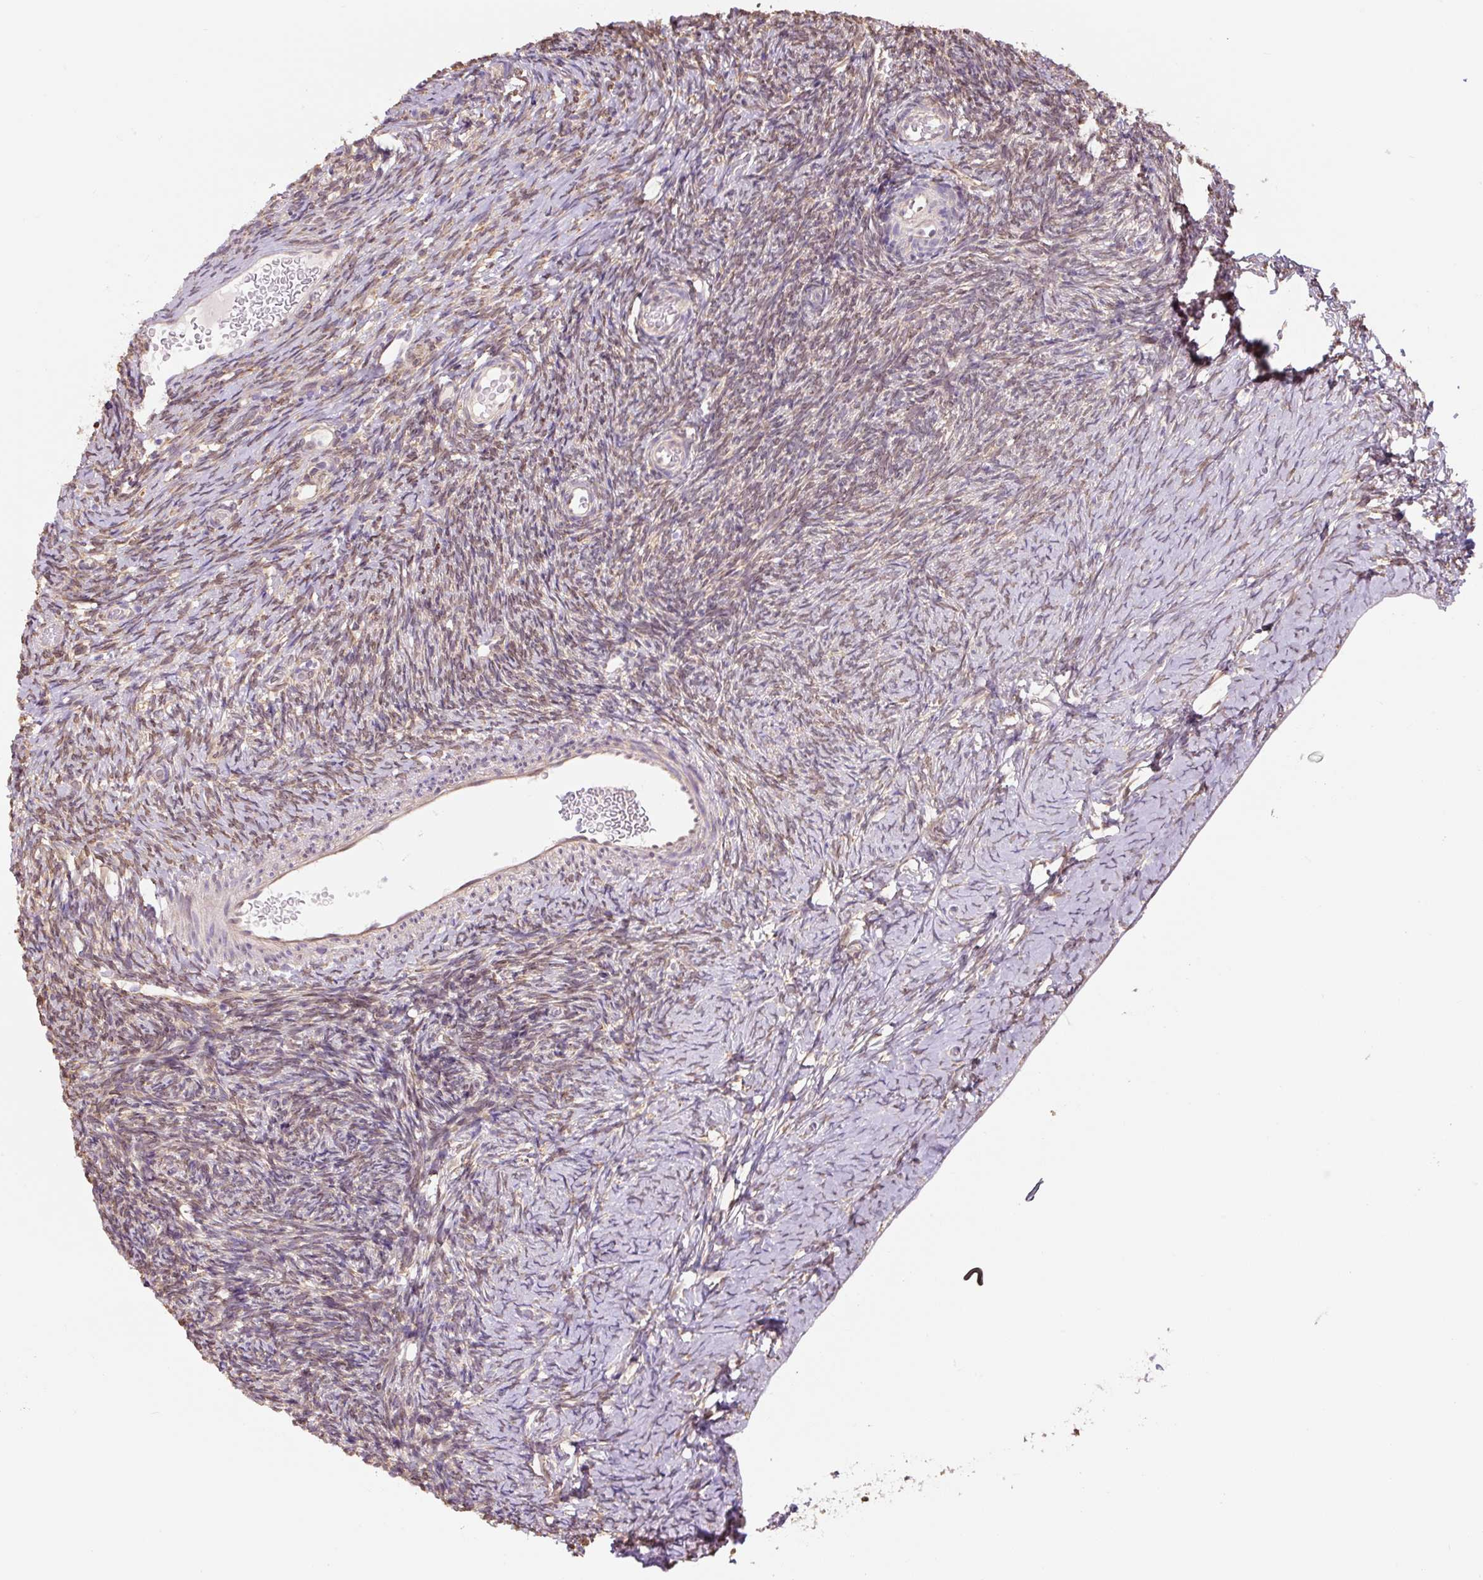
{"staining": {"intensity": "negative", "quantity": "none", "location": "none"}, "tissue": "ovary", "cell_type": "Follicle cells", "image_type": "normal", "snomed": [{"axis": "morphology", "description": "Normal tissue, NOS"}, {"axis": "topography", "description": "Ovary"}], "caption": "Immunohistochemical staining of unremarkable human ovary reveals no significant positivity in follicle cells. (DAB (3,3'-diaminobenzidine) IHC with hematoxylin counter stain).", "gene": "ASRGL1", "patient": {"sex": "female", "age": 39}}